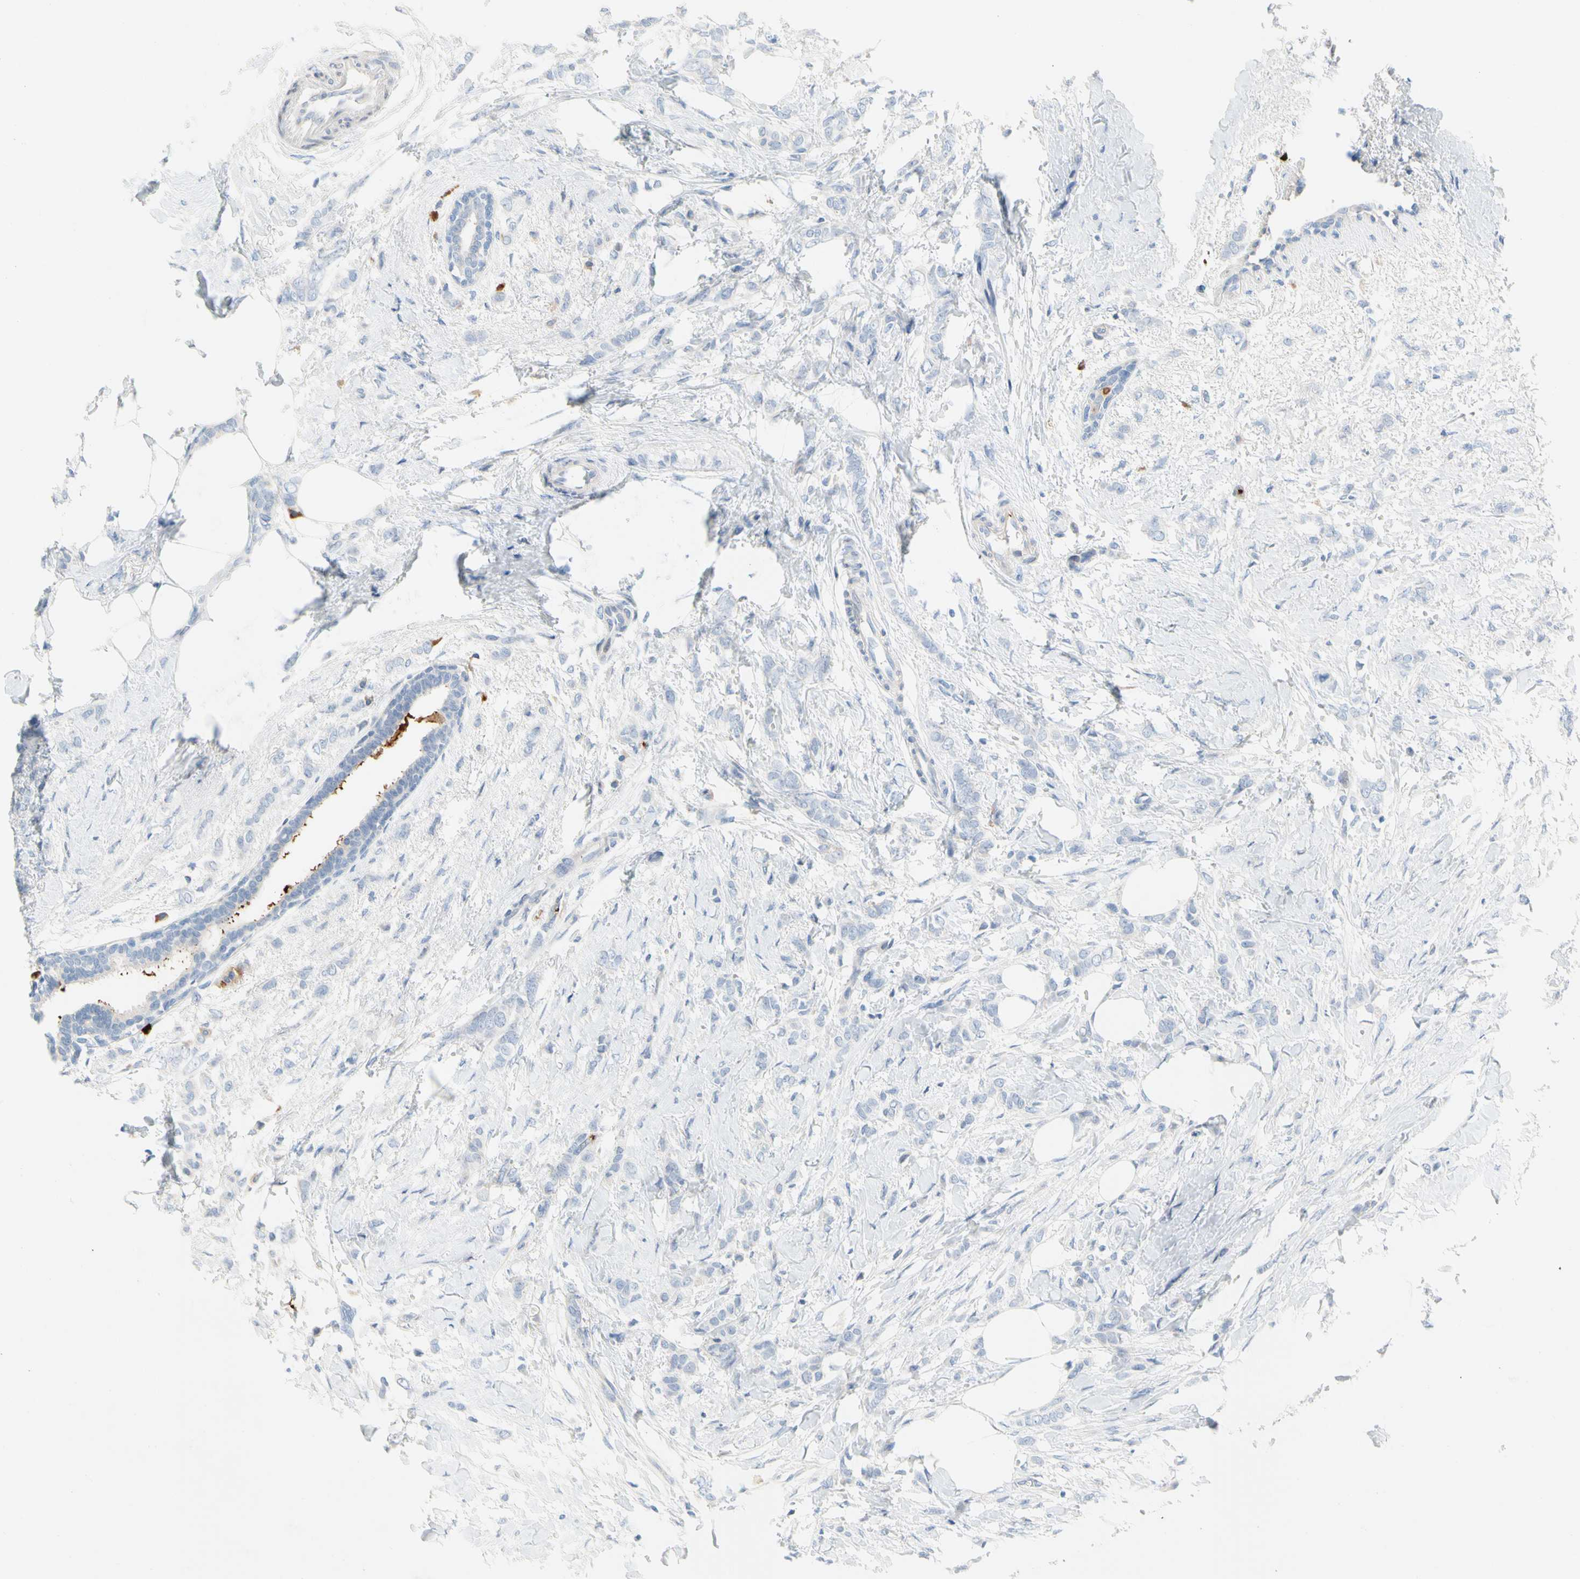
{"staining": {"intensity": "negative", "quantity": "none", "location": "none"}, "tissue": "breast cancer", "cell_type": "Tumor cells", "image_type": "cancer", "snomed": [{"axis": "morphology", "description": "Lobular carcinoma, in situ"}, {"axis": "morphology", "description": "Lobular carcinoma"}, {"axis": "topography", "description": "Breast"}], "caption": "There is no significant staining in tumor cells of breast lobular carcinoma. Brightfield microscopy of immunohistochemistry stained with DAB (brown) and hematoxylin (blue), captured at high magnification.", "gene": "PPBP", "patient": {"sex": "female", "age": 41}}